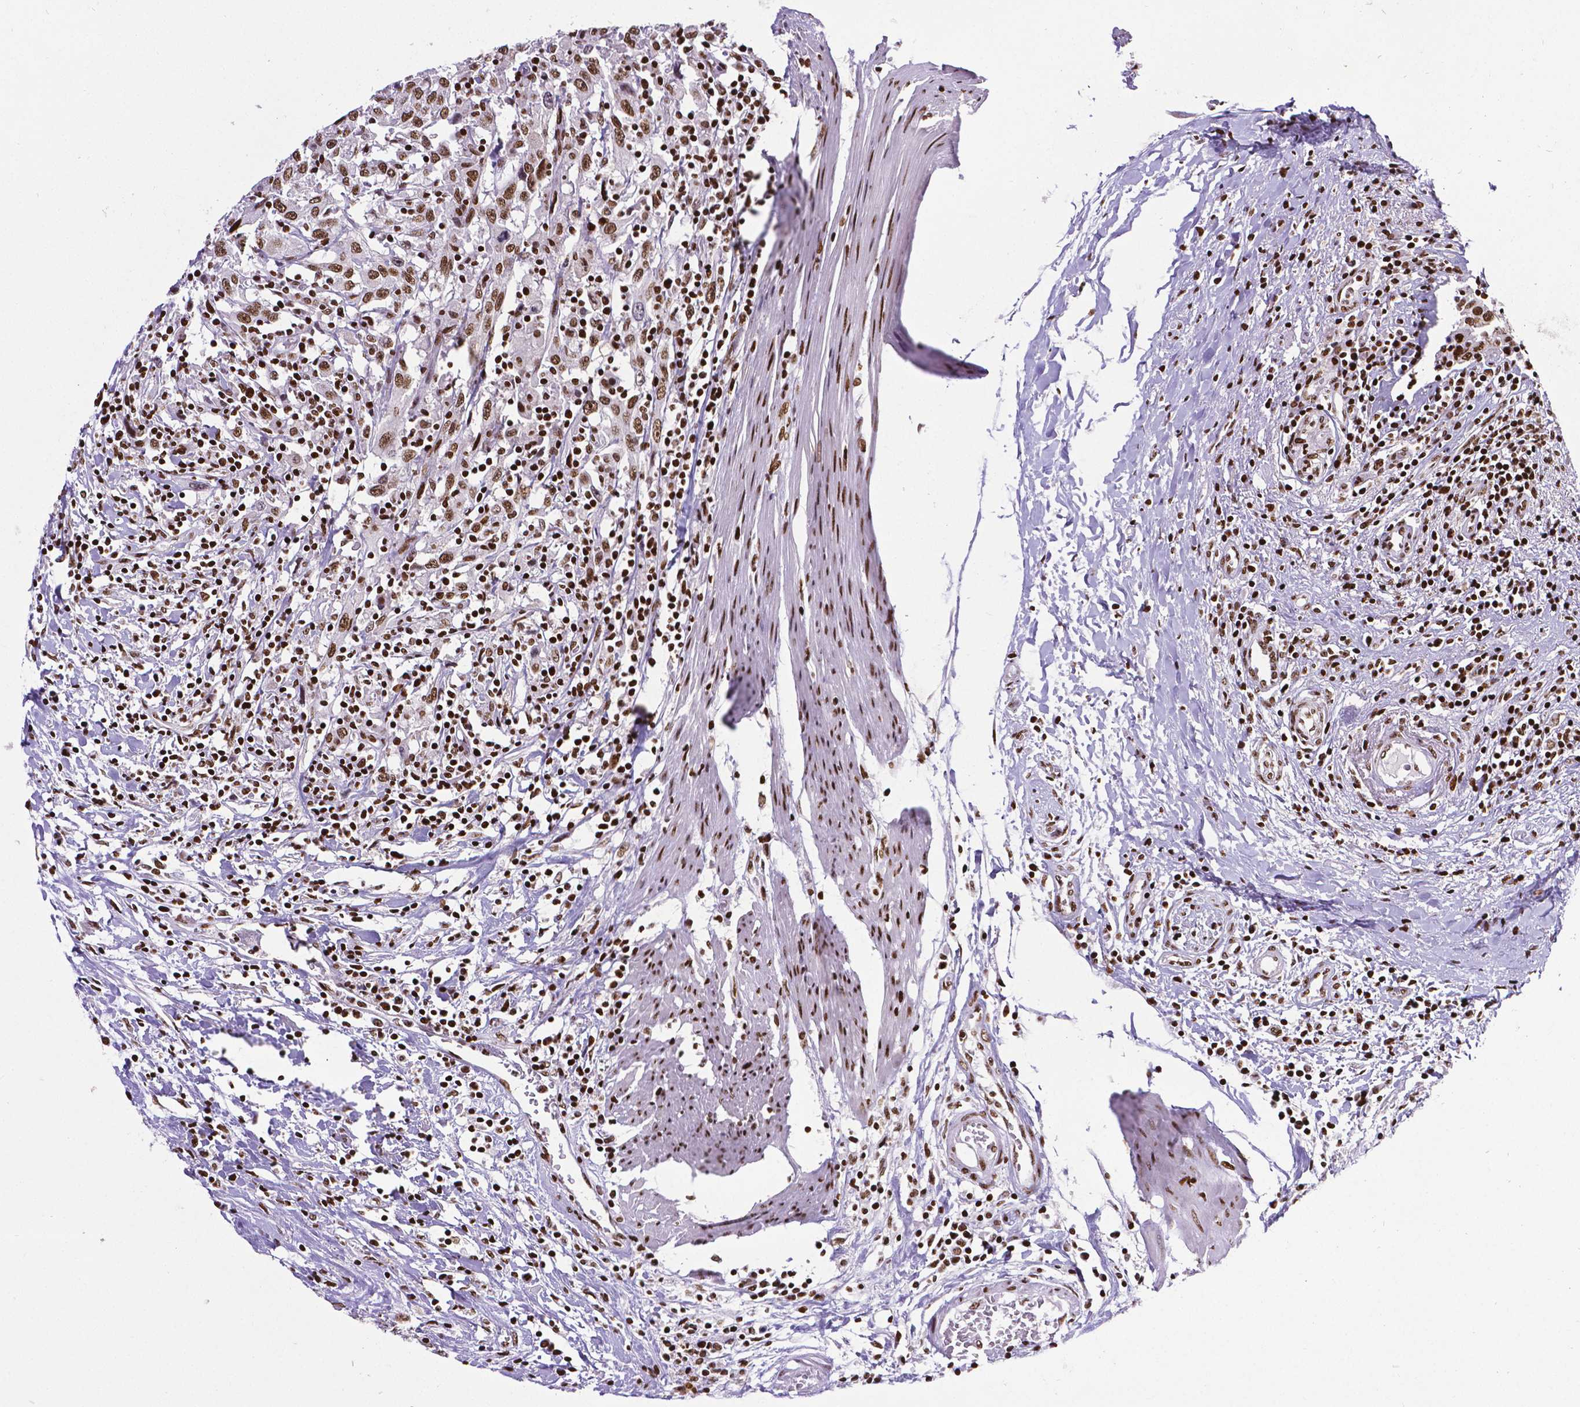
{"staining": {"intensity": "strong", "quantity": ">75%", "location": "nuclear"}, "tissue": "urothelial cancer", "cell_type": "Tumor cells", "image_type": "cancer", "snomed": [{"axis": "morphology", "description": "Urothelial carcinoma, High grade"}, {"axis": "topography", "description": "Urinary bladder"}], "caption": "Brown immunohistochemical staining in urothelial carcinoma (high-grade) exhibits strong nuclear staining in about >75% of tumor cells.", "gene": "CTCF", "patient": {"sex": "male", "age": 61}}